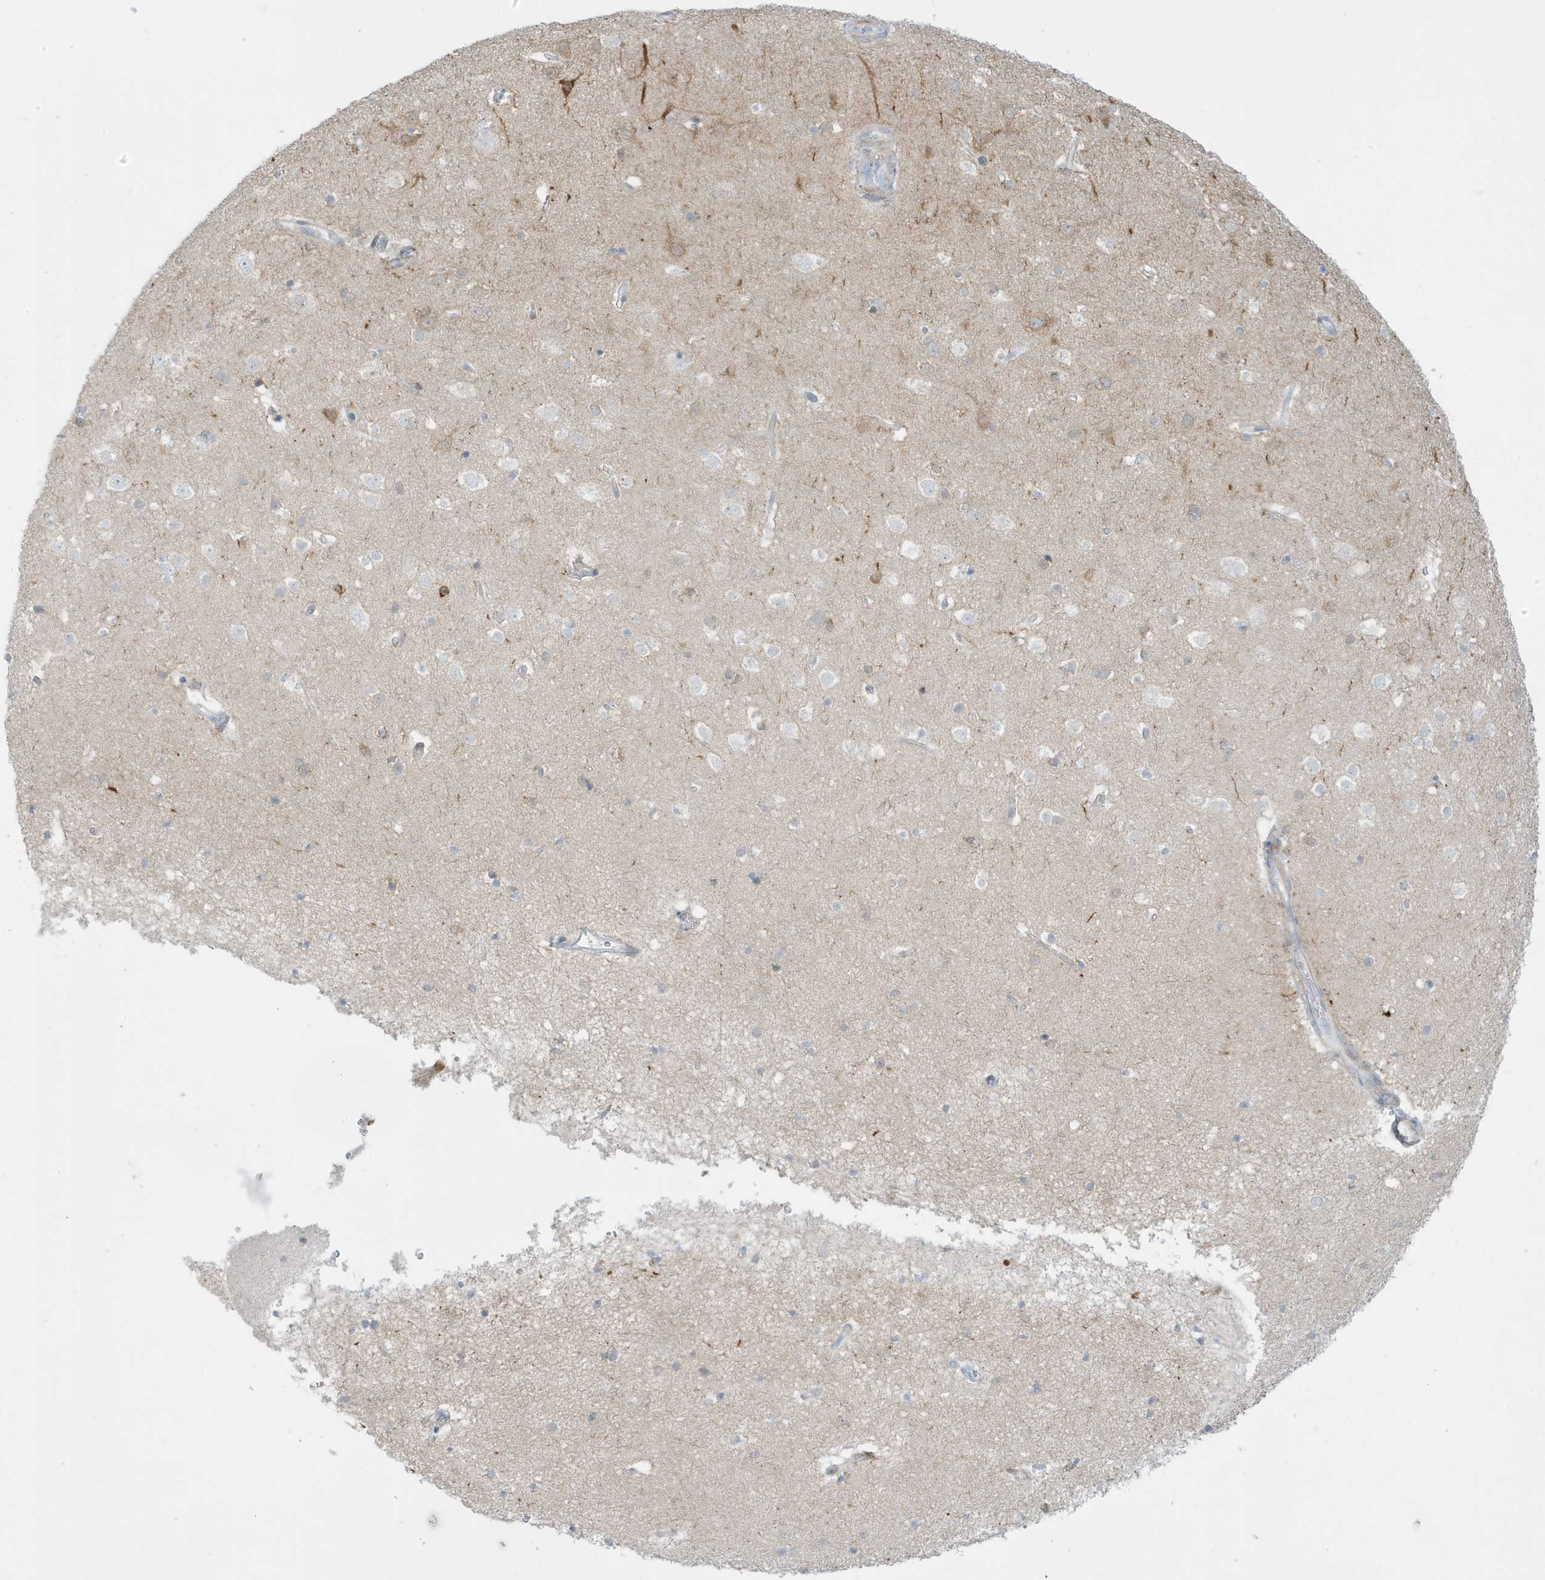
{"staining": {"intensity": "weak", "quantity": ">75%", "location": "cytoplasmic/membranous"}, "tissue": "cerebral cortex", "cell_type": "Endothelial cells", "image_type": "normal", "snomed": [{"axis": "morphology", "description": "Normal tissue, NOS"}, {"axis": "topography", "description": "Cerebral cortex"}], "caption": "Human cerebral cortex stained with a brown dye reveals weak cytoplasmic/membranous positive positivity in about >75% of endothelial cells.", "gene": "PERM1", "patient": {"sex": "male", "age": 54}}